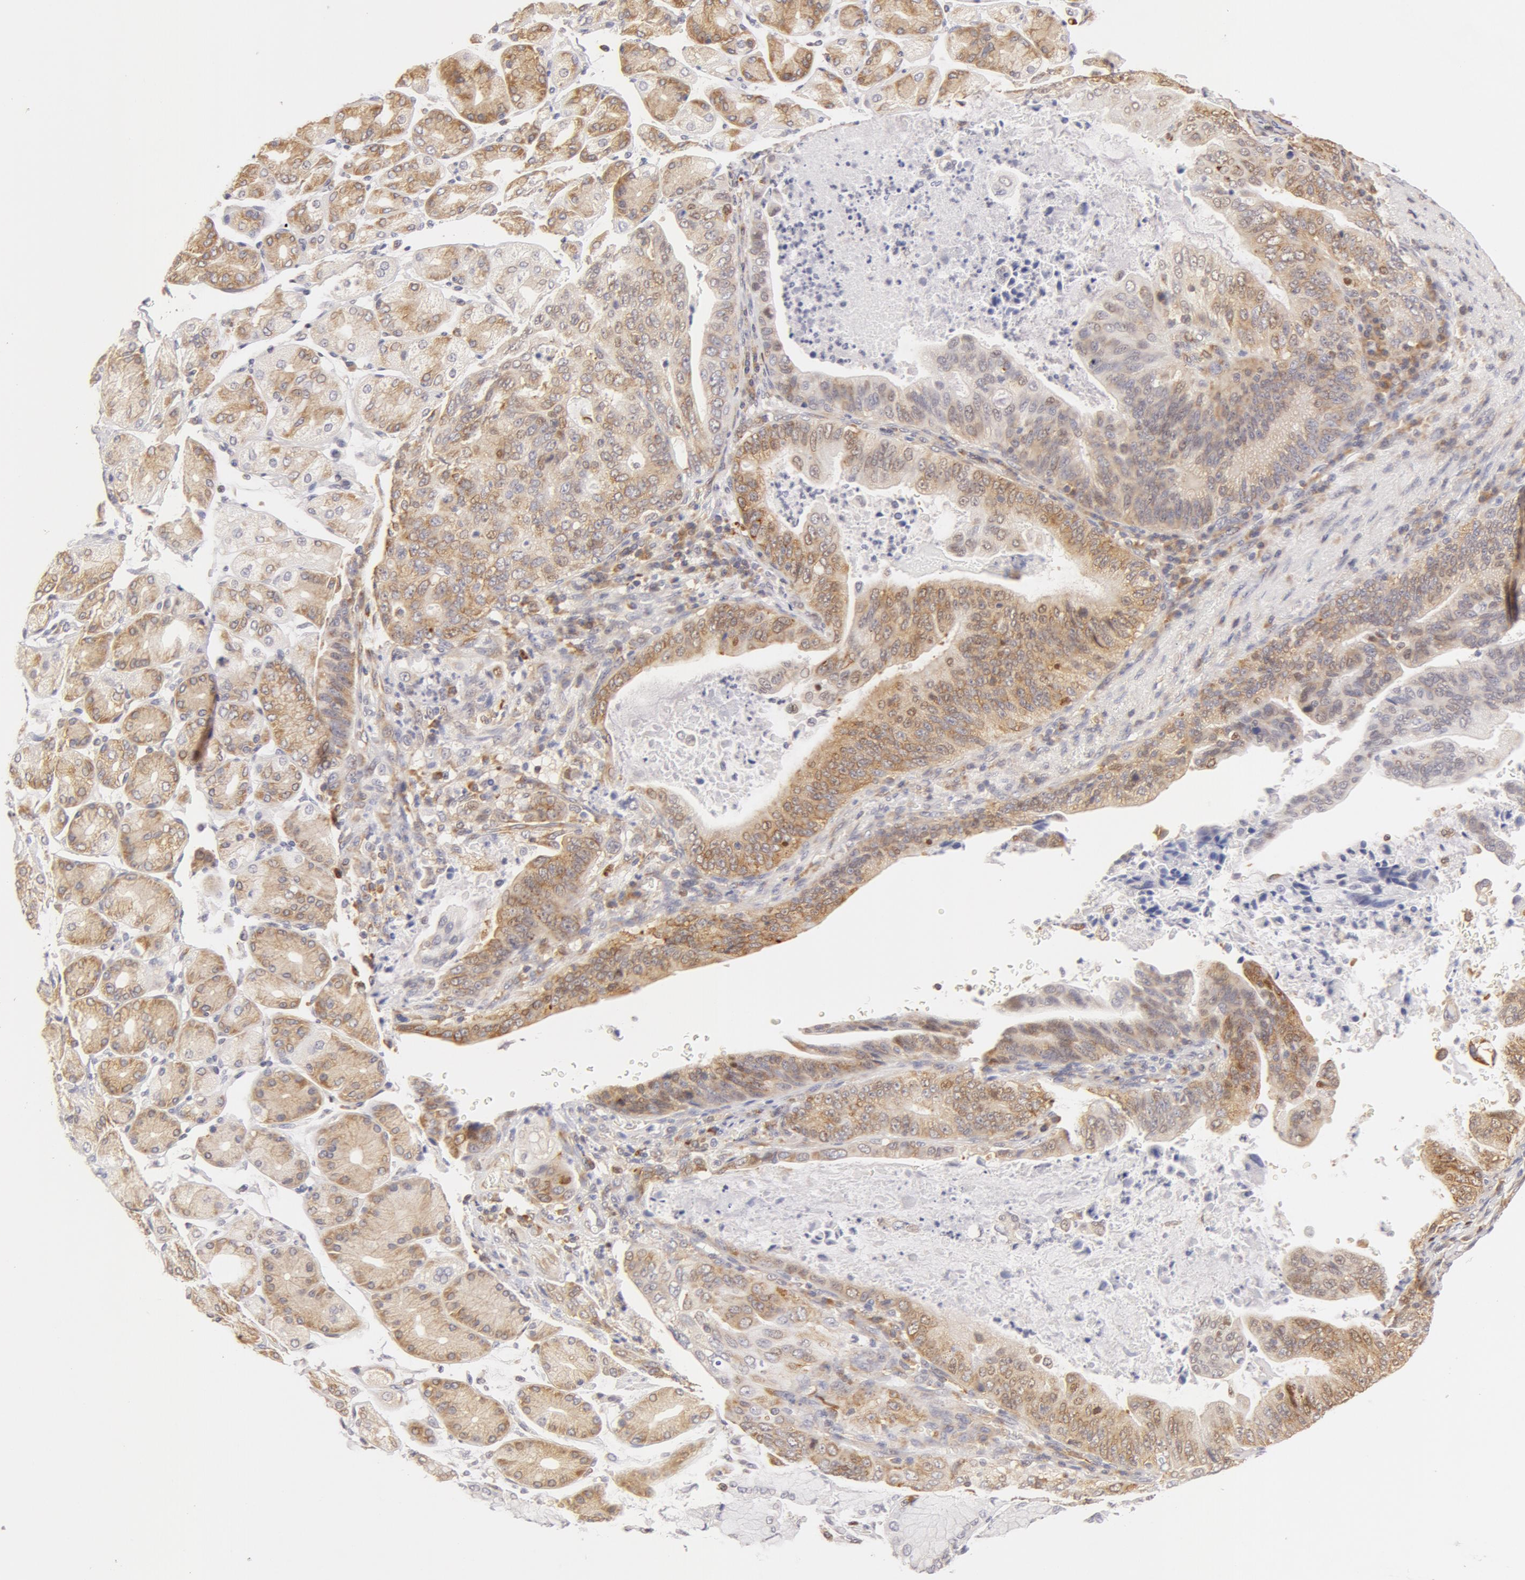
{"staining": {"intensity": "weak", "quantity": "25%-75%", "location": "cytoplasmic/membranous"}, "tissue": "stomach cancer", "cell_type": "Tumor cells", "image_type": "cancer", "snomed": [{"axis": "morphology", "description": "Adenocarcinoma, NOS"}, {"axis": "topography", "description": "Stomach, upper"}], "caption": "Immunohistochemistry (IHC) of stomach cancer (adenocarcinoma) reveals low levels of weak cytoplasmic/membranous expression in about 25%-75% of tumor cells.", "gene": "DDX3Y", "patient": {"sex": "female", "age": 50}}